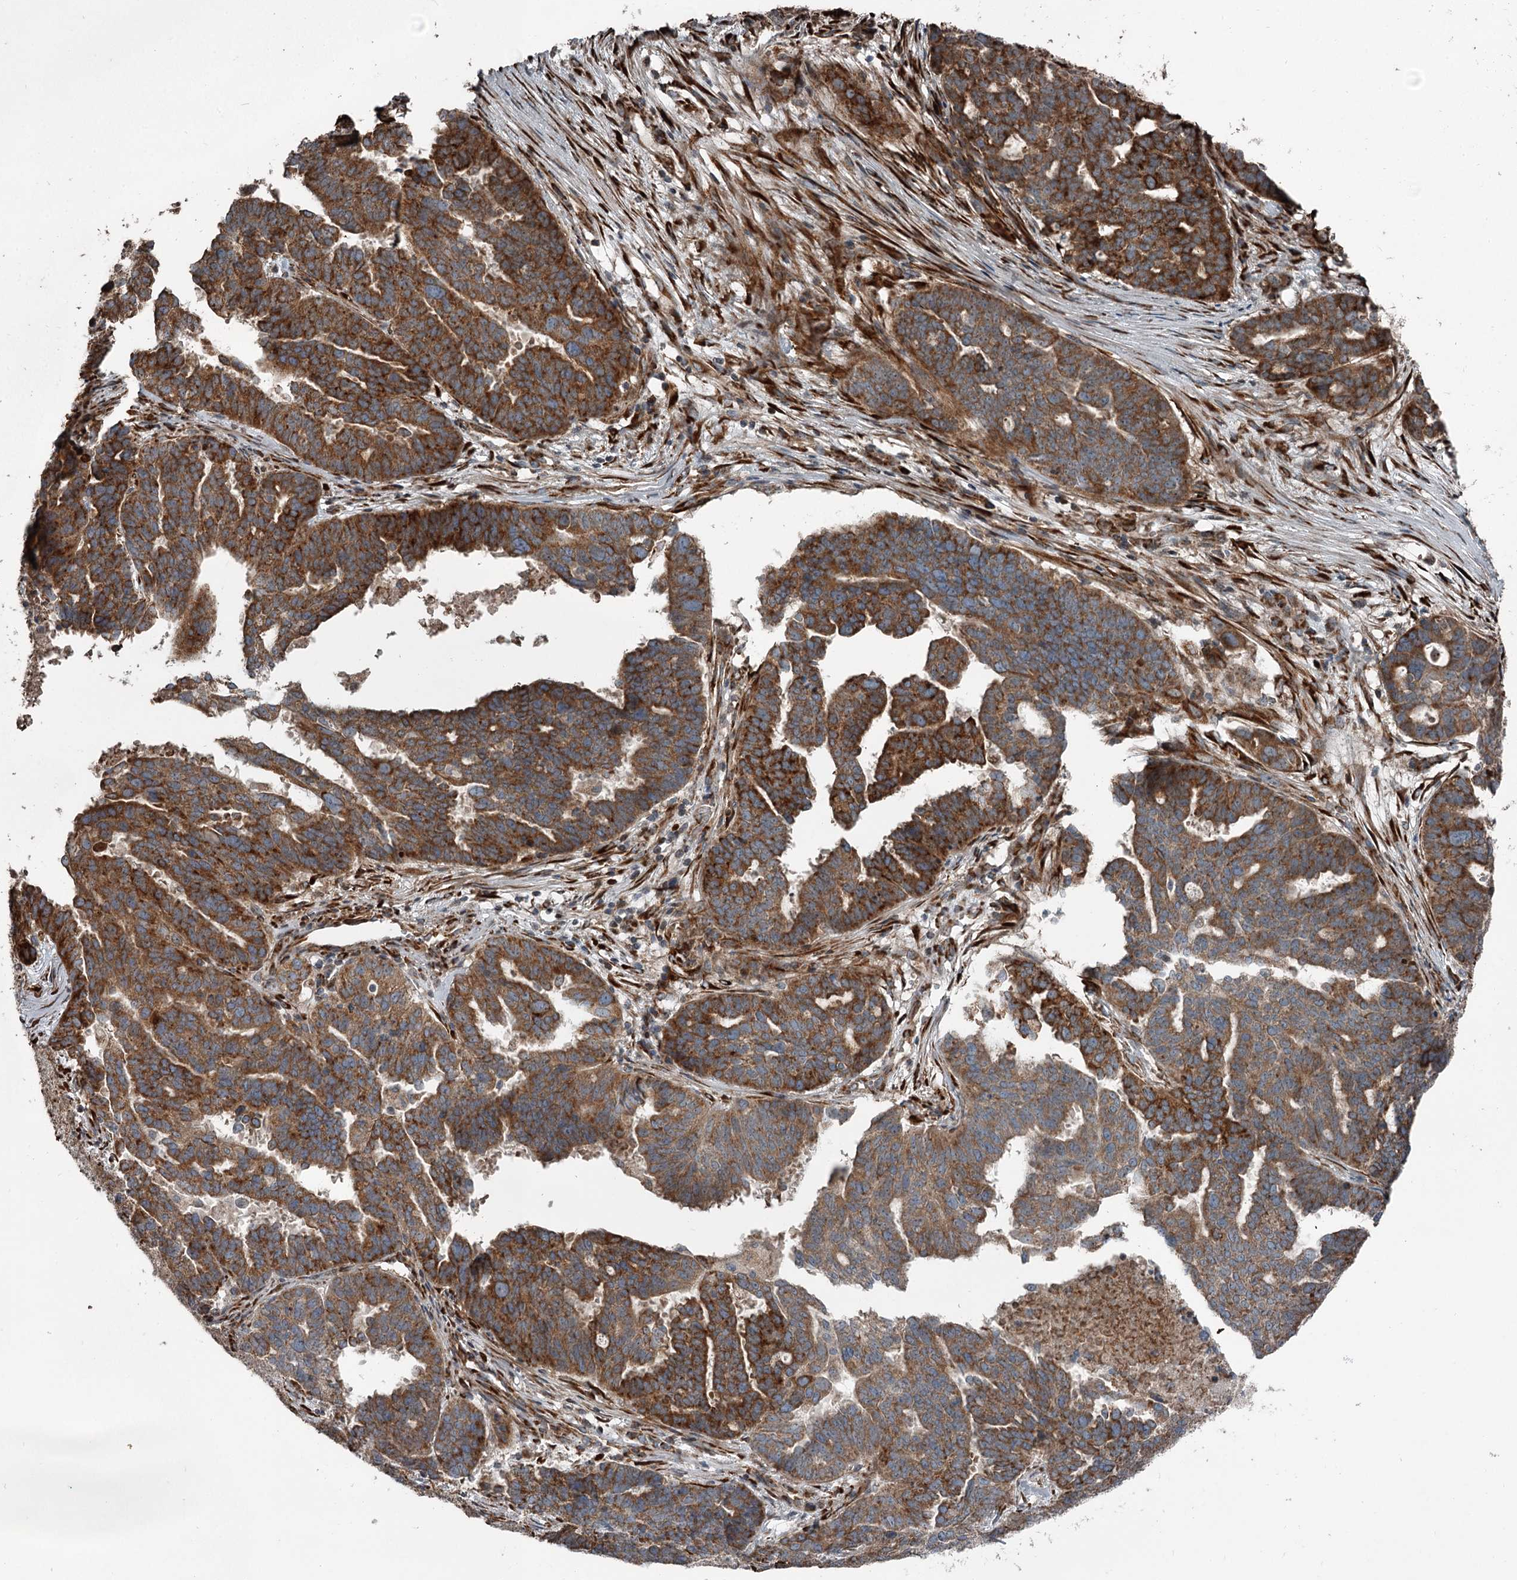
{"staining": {"intensity": "strong", "quantity": "25%-75%", "location": "cytoplasmic/membranous"}, "tissue": "ovarian cancer", "cell_type": "Tumor cells", "image_type": "cancer", "snomed": [{"axis": "morphology", "description": "Cystadenocarcinoma, serous, NOS"}, {"axis": "topography", "description": "Ovary"}], "caption": "This micrograph exhibits immunohistochemistry staining of ovarian serous cystadenocarcinoma, with high strong cytoplasmic/membranous positivity in about 25%-75% of tumor cells.", "gene": "RASSF8", "patient": {"sex": "female", "age": 59}}